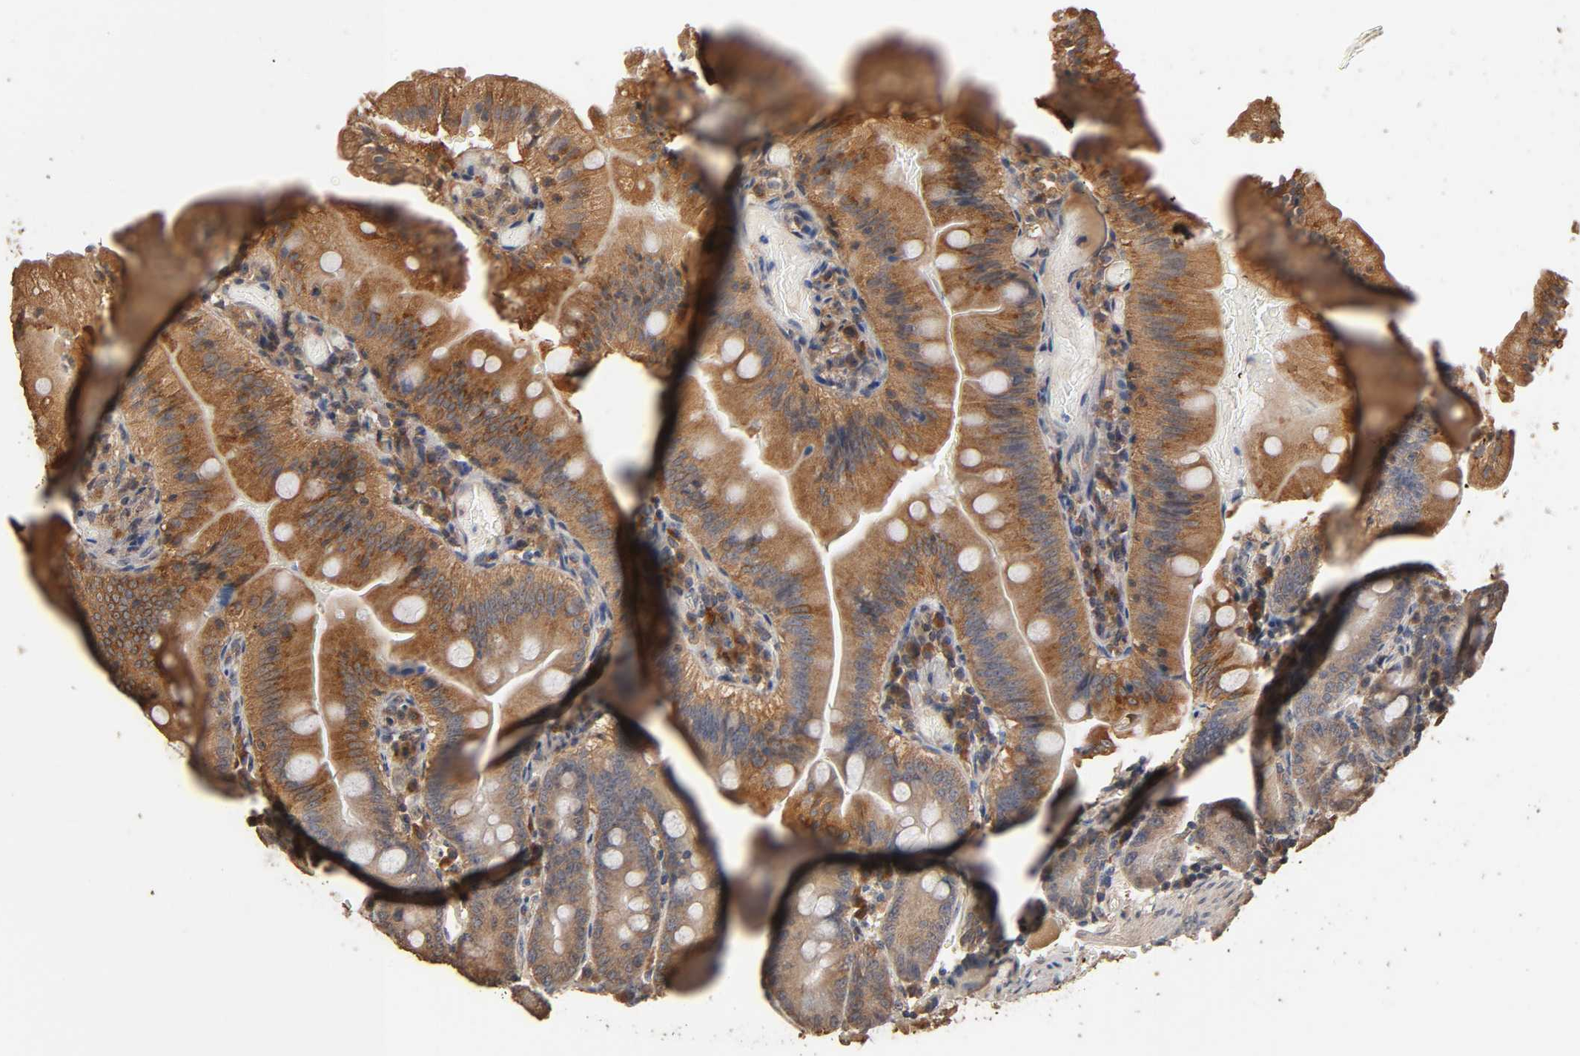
{"staining": {"intensity": "moderate", "quantity": ">75%", "location": "cytoplasmic/membranous"}, "tissue": "small intestine", "cell_type": "Glandular cells", "image_type": "normal", "snomed": [{"axis": "morphology", "description": "Normal tissue, NOS"}, {"axis": "topography", "description": "Small intestine"}], "caption": "DAB (3,3'-diaminobenzidine) immunohistochemical staining of unremarkable small intestine shows moderate cytoplasmic/membranous protein positivity in about >75% of glandular cells.", "gene": "ARHGEF7", "patient": {"sex": "male", "age": 71}}